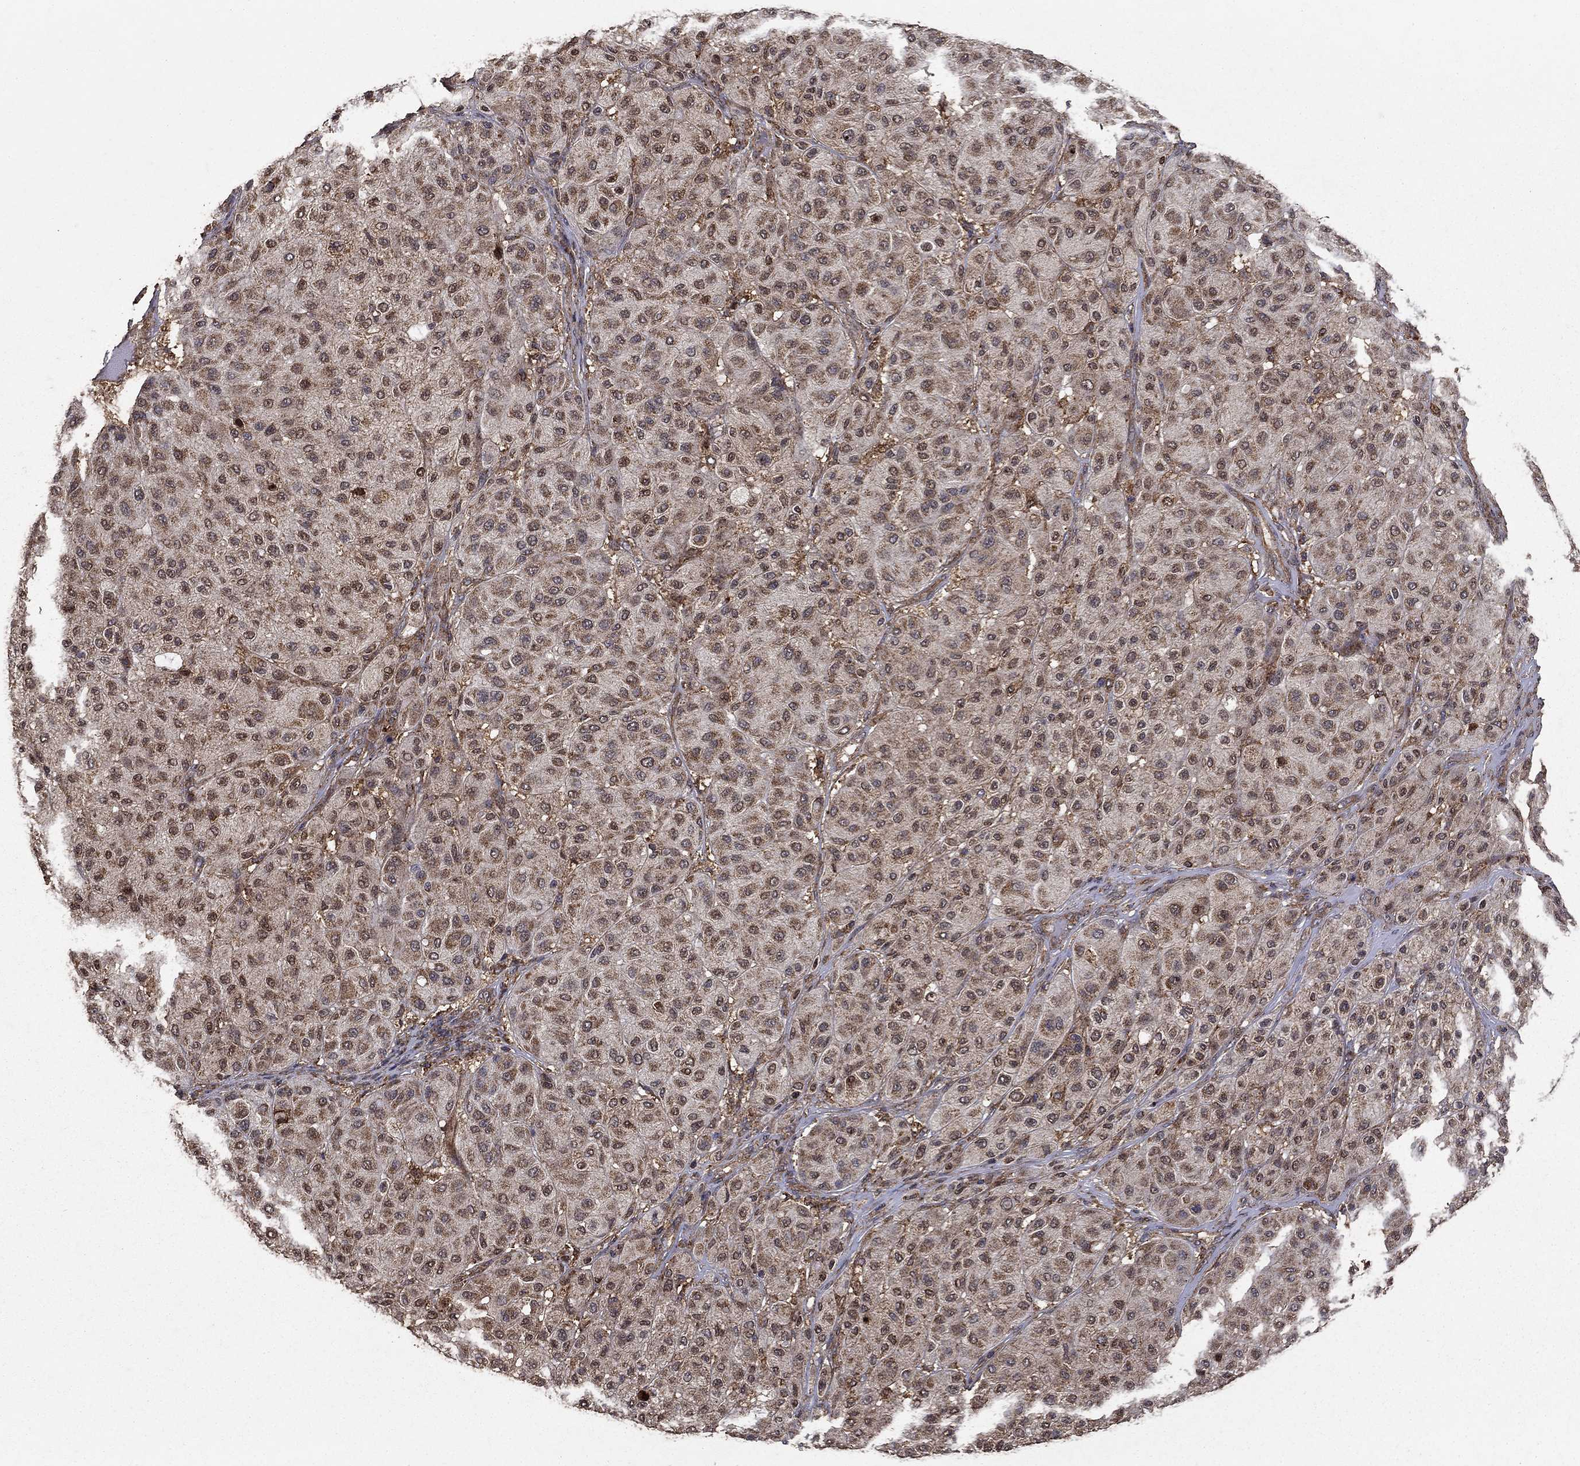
{"staining": {"intensity": "moderate", "quantity": ">75%", "location": "cytoplasmic/membranous"}, "tissue": "melanoma", "cell_type": "Tumor cells", "image_type": "cancer", "snomed": [{"axis": "morphology", "description": "Malignant melanoma, Metastatic site"}, {"axis": "topography", "description": "Smooth muscle"}], "caption": "Immunohistochemical staining of human malignant melanoma (metastatic site) displays medium levels of moderate cytoplasmic/membranous expression in approximately >75% of tumor cells.", "gene": "IFRD1", "patient": {"sex": "male", "age": 41}}